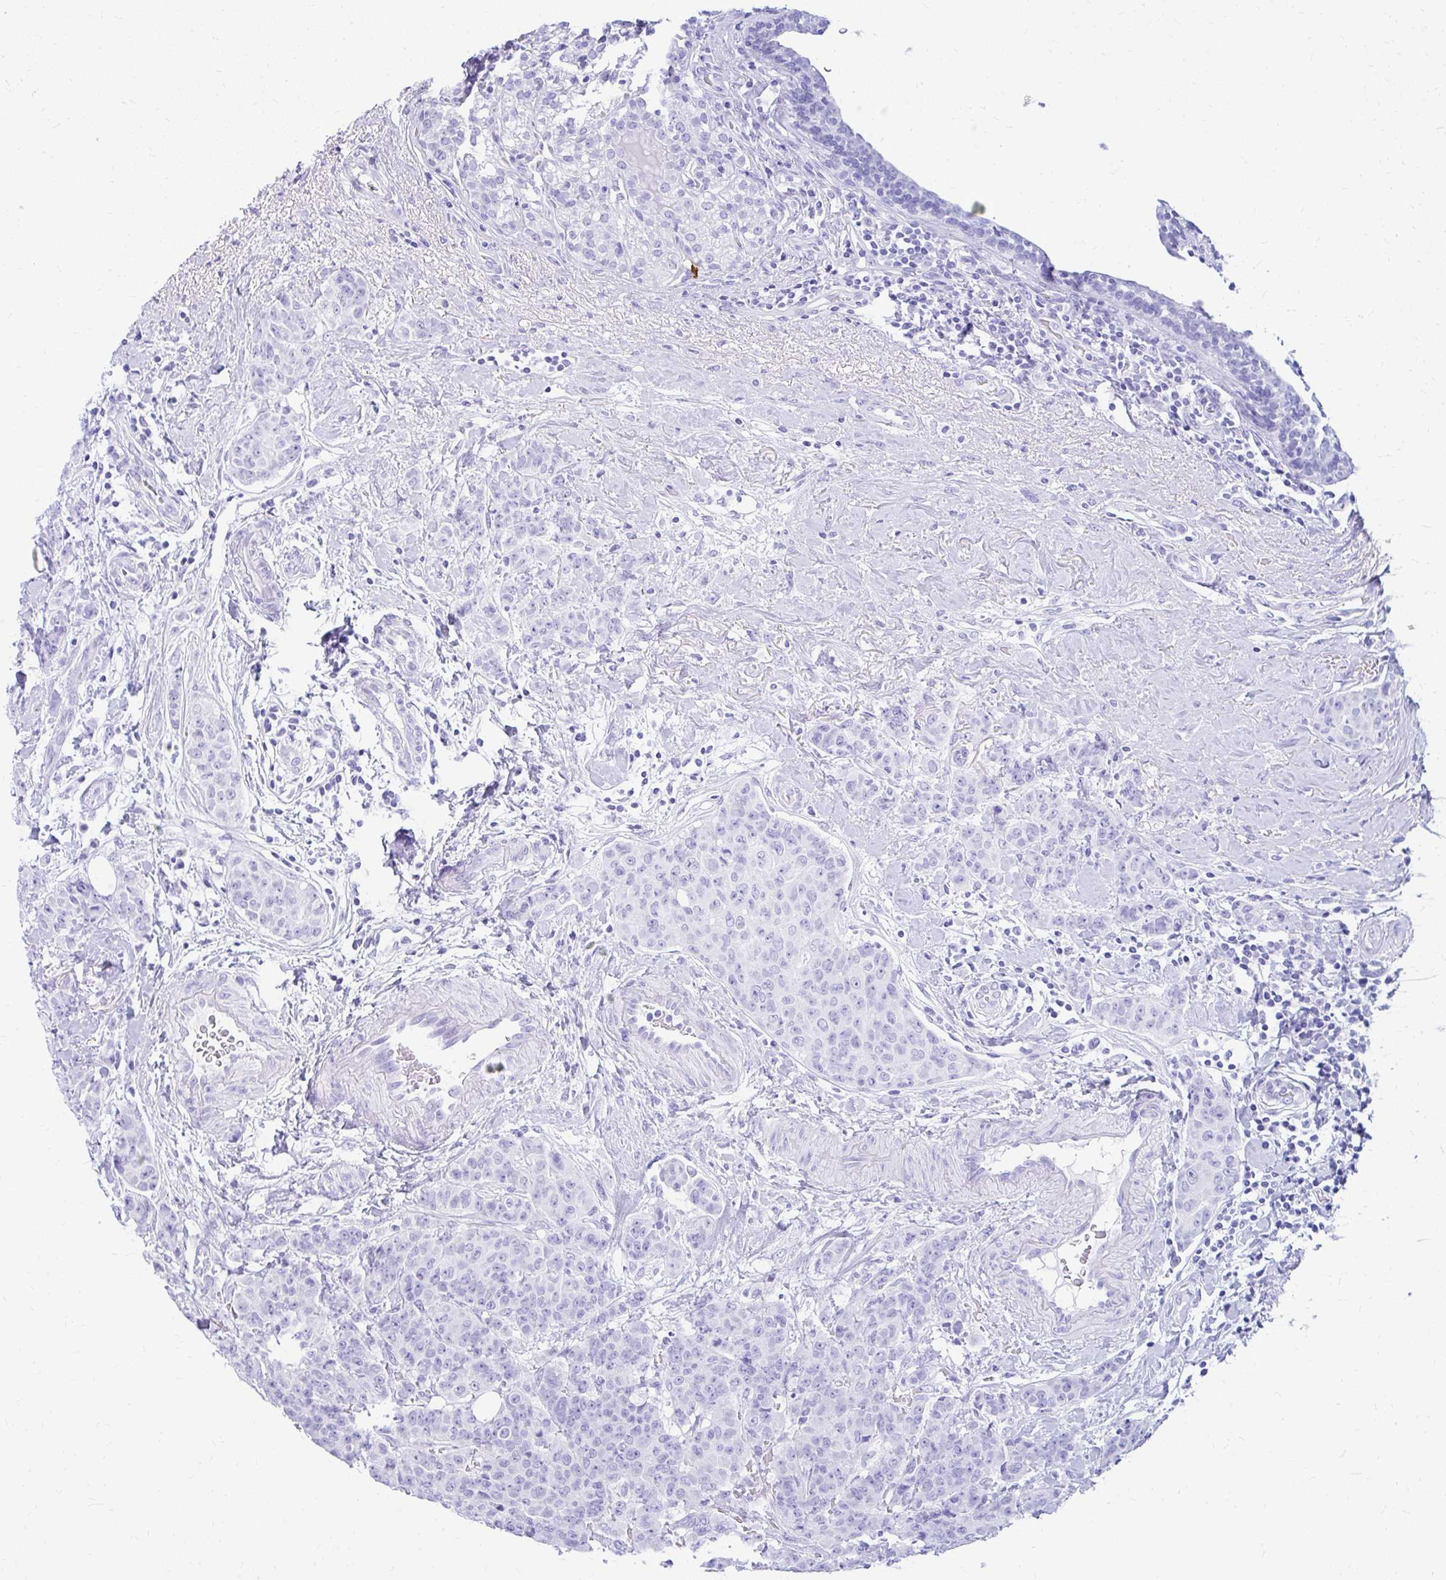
{"staining": {"intensity": "negative", "quantity": "none", "location": "none"}, "tissue": "breast cancer", "cell_type": "Tumor cells", "image_type": "cancer", "snomed": [{"axis": "morphology", "description": "Duct carcinoma"}, {"axis": "topography", "description": "Breast"}], "caption": "The immunohistochemistry photomicrograph has no significant positivity in tumor cells of breast cancer (infiltrating ductal carcinoma) tissue. The staining is performed using DAB brown chromogen with nuclei counter-stained in using hematoxylin.", "gene": "NSG2", "patient": {"sex": "female", "age": 40}}